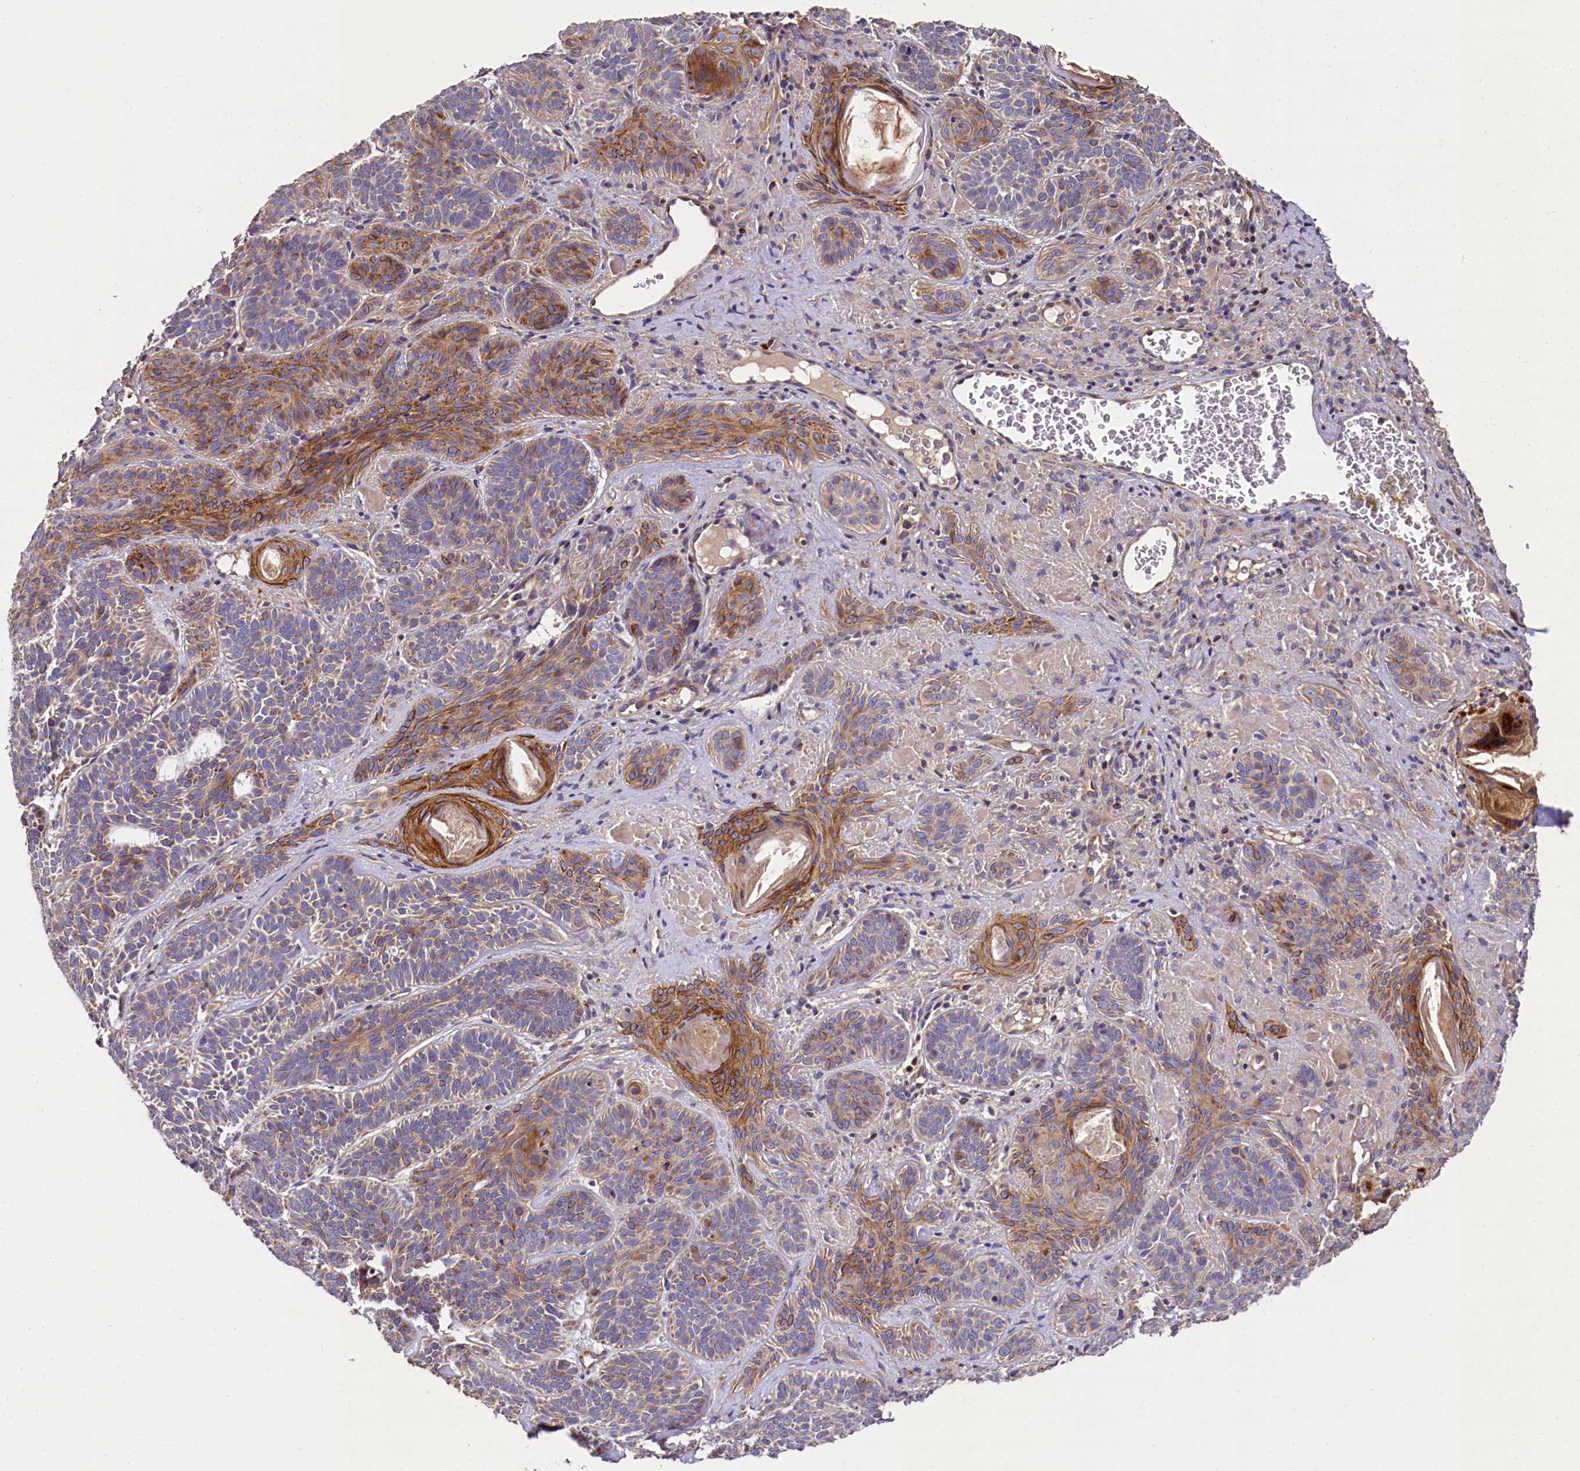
{"staining": {"intensity": "moderate", "quantity": "25%-75%", "location": "cytoplasmic/membranous"}, "tissue": "skin cancer", "cell_type": "Tumor cells", "image_type": "cancer", "snomed": [{"axis": "morphology", "description": "Basal cell carcinoma"}, {"axis": "topography", "description": "Skin"}], "caption": "Immunohistochemical staining of basal cell carcinoma (skin) exhibits medium levels of moderate cytoplasmic/membranous protein expression in approximately 25%-75% of tumor cells.", "gene": "SPRYD3", "patient": {"sex": "male", "age": 85}}